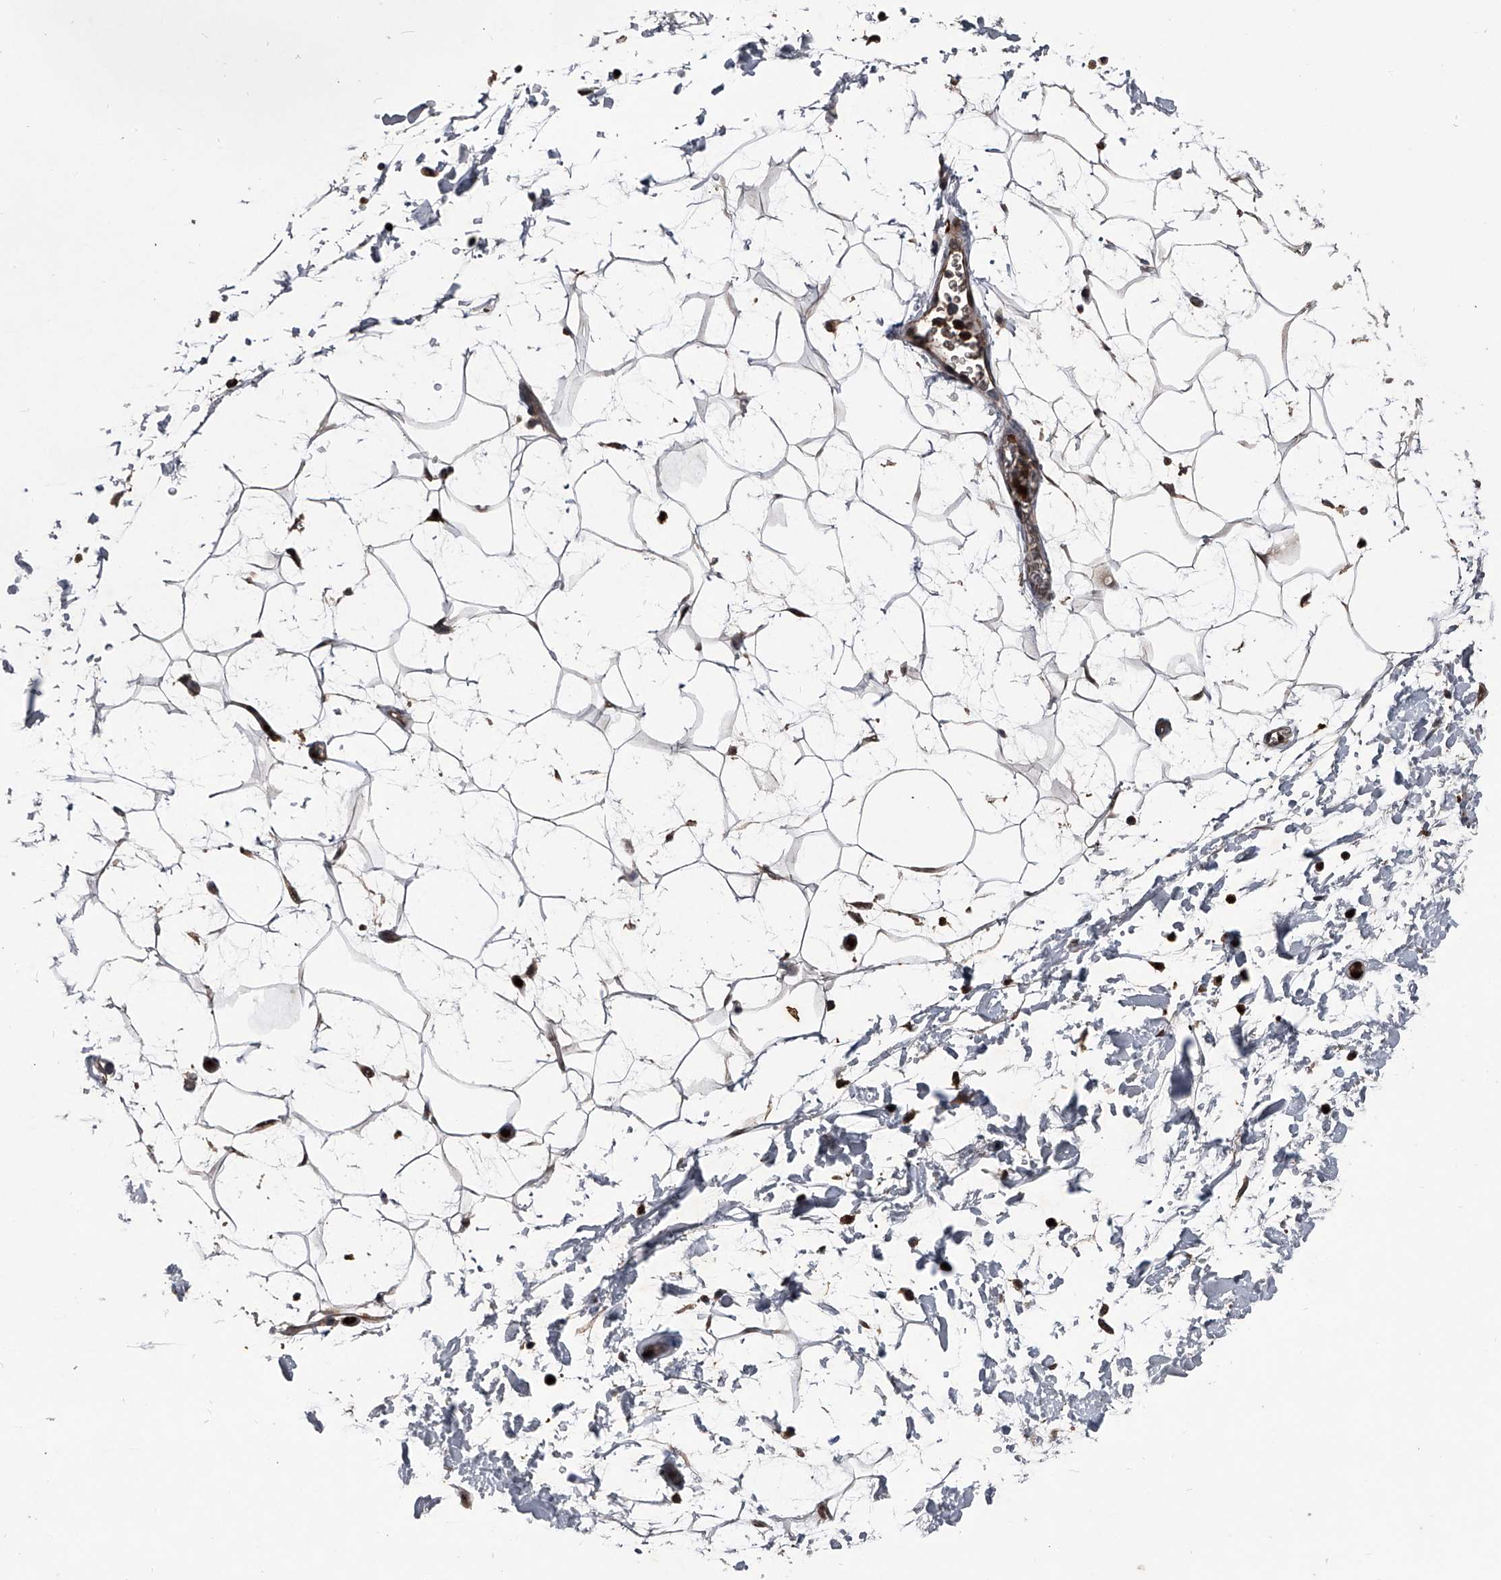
{"staining": {"intensity": "moderate", "quantity": "25%-75%", "location": "cytoplasmic/membranous,nuclear"}, "tissue": "adipose tissue", "cell_type": "Adipocytes", "image_type": "normal", "snomed": [{"axis": "morphology", "description": "Normal tissue, NOS"}, {"axis": "topography", "description": "Soft tissue"}], "caption": "Adipocytes reveal medium levels of moderate cytoplasmic/membranous,nuclear staining in approximately 25%-75% of cells in normal adipose tissue.", "gene": "MAPKAP1", "patient": {"sex": "male", "age": 72}}